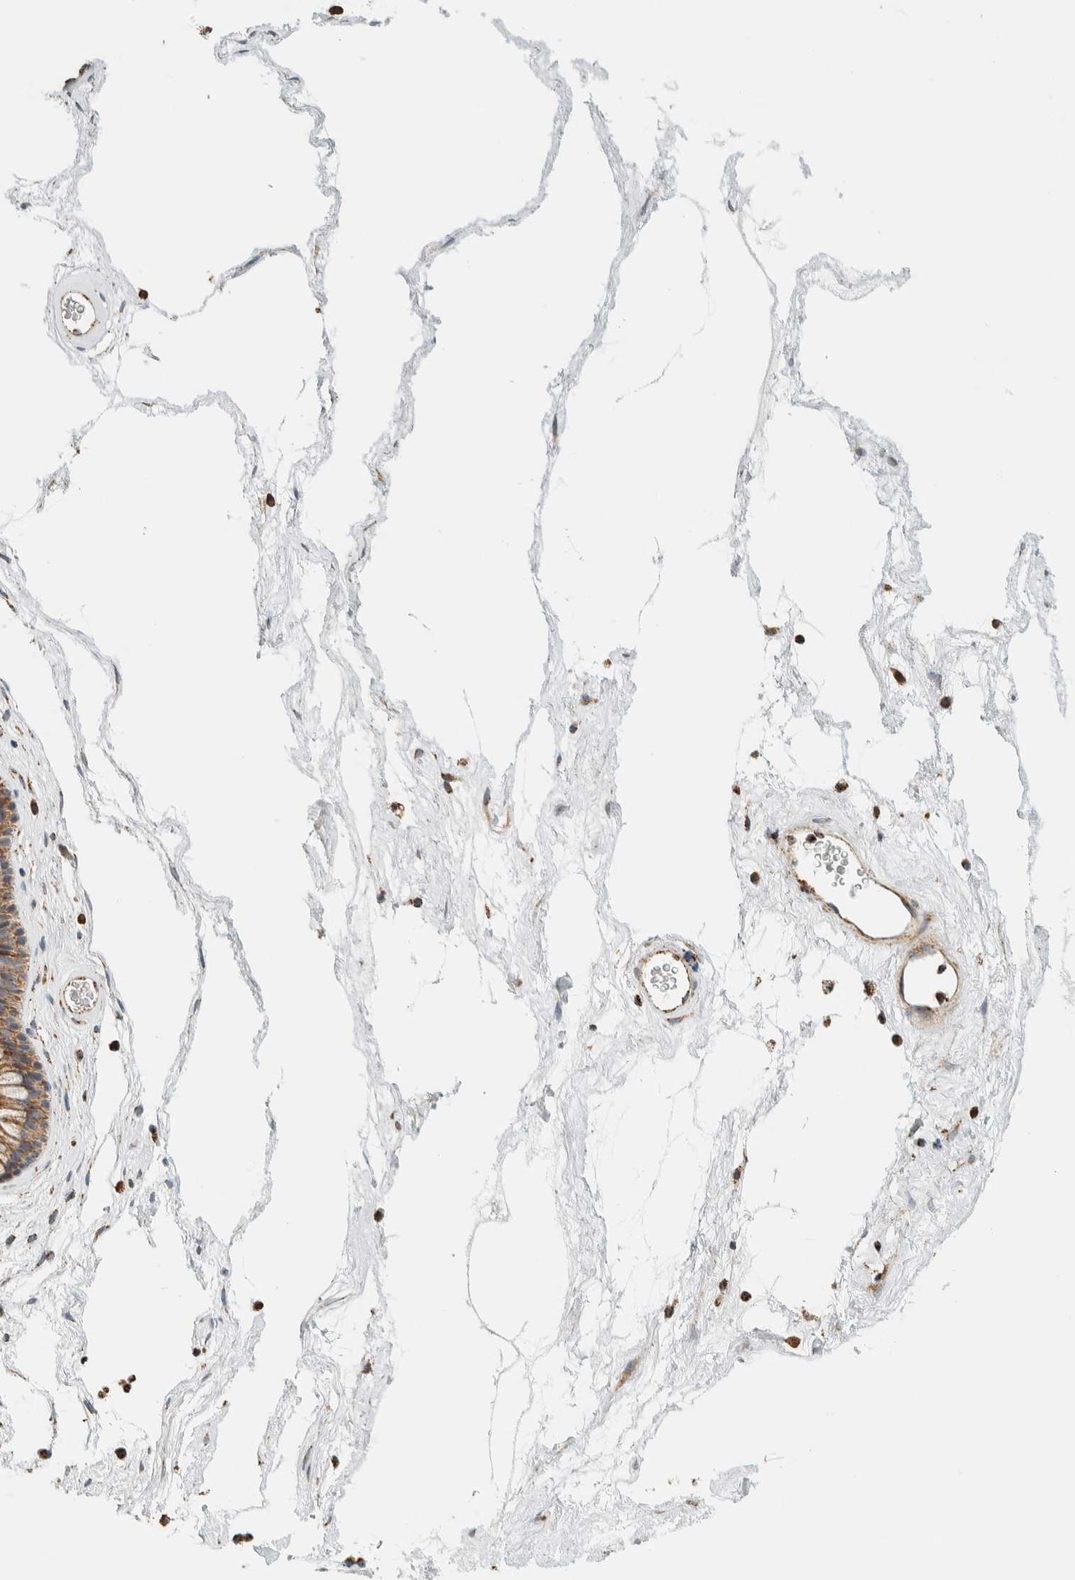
{"staining": {"intensity": "moderate", "quantity": ">75%", "location": "cytoplasmic/membranous"}, "tissue": "nasopharynx", "cell_type": "Respiratory epithelial cells", "image_type": "normal", "snomed": [{"axis": "morphology", "description": "Normal tissue, NOS"}, {"axis": "morphology", "description": "Inflammation, NOS"}, {"axis": "topography", "description": "Nasopharynx"}], "caption": "Nasopharynx stained with a protein marker reveals moderate staining in respiratory epithelial cells.", "gene": "ZNF454", "patient": {"sex": "male", "age": 48}}